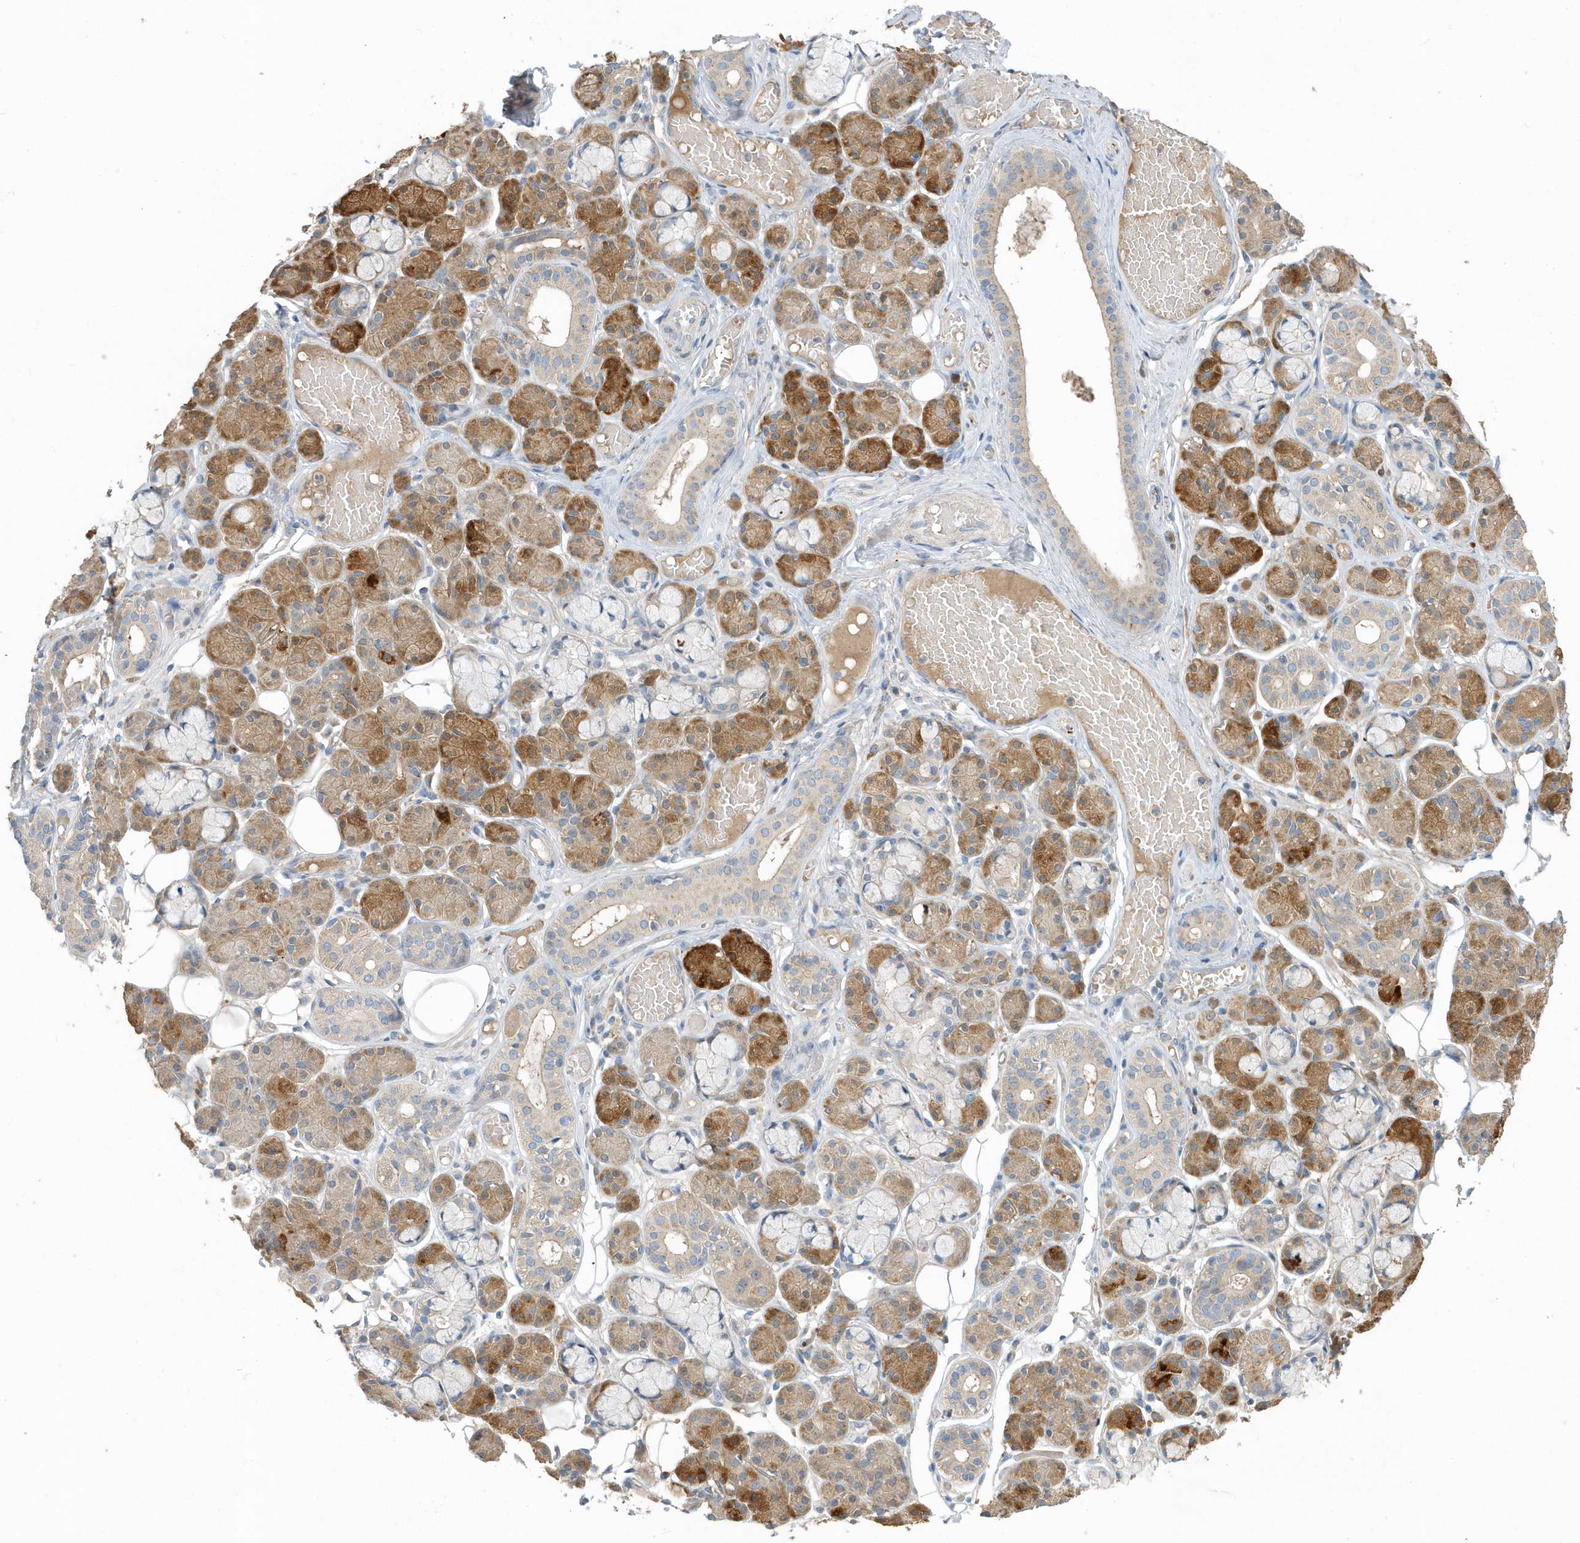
{"staining": {"intensity": "strong", "quantity": "<25%", "location": "cytoplasmic/membranous"}, "tissue": "salivary gland", "cell_type": "Glandular cells", "image_type": "normal", "snomed": [{"axis": "morphology", "description": "Normal tissue, NOS"}, {"axis": "topography", "description": "Salivary gland"}], "caption": "This histopathology image demonstrates normal salivary gland stained with IHC to label a protein in brown. The cytoplasmic/membranous of glandular cells show strong positivity for the protein. Nuclei are counter-stained blue.", "gene": "USP53", "patient": {"sex": "male", "age": 63}}